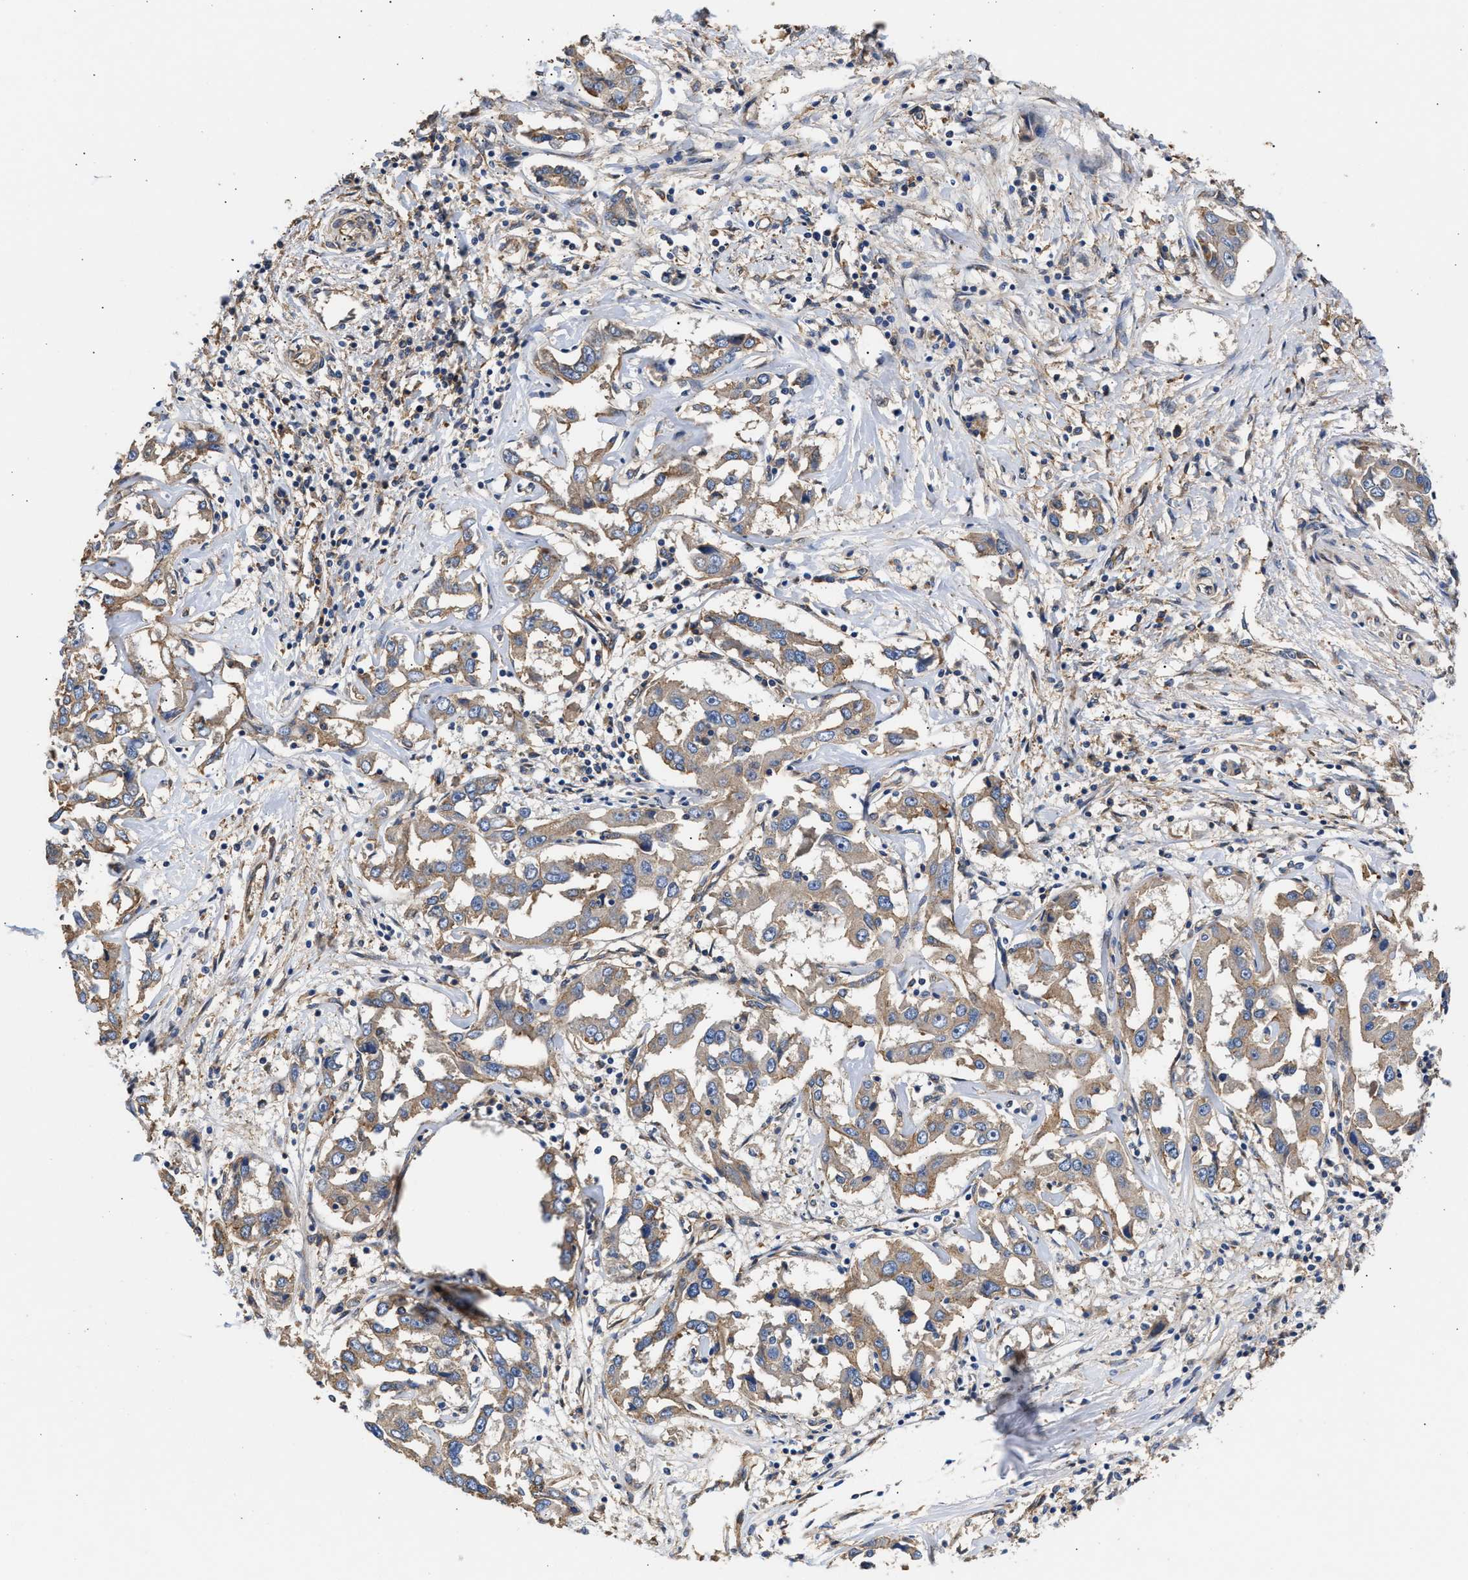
{"staining": {"intensity": "weak", "quantity": ">75%", "location": "cytoplasmic/membranous"}, "tissue": "liver cancer", "cell_type": "Tumor cells", "image_type": "cancer", "snomed": [{"axis": "morphology", "description": "Cholangiocarcinoma"}, {"axis": "topography", "description": "Liver"}], "caption": "Immunohistochemical staining of liver cholangiocarcinoma reveals low levels of weak cytoplasmic/membranous protein positivity in about >75% of tumor cells.", "gene": "KLB", "patient": {"sex": "male", "age": 59}}